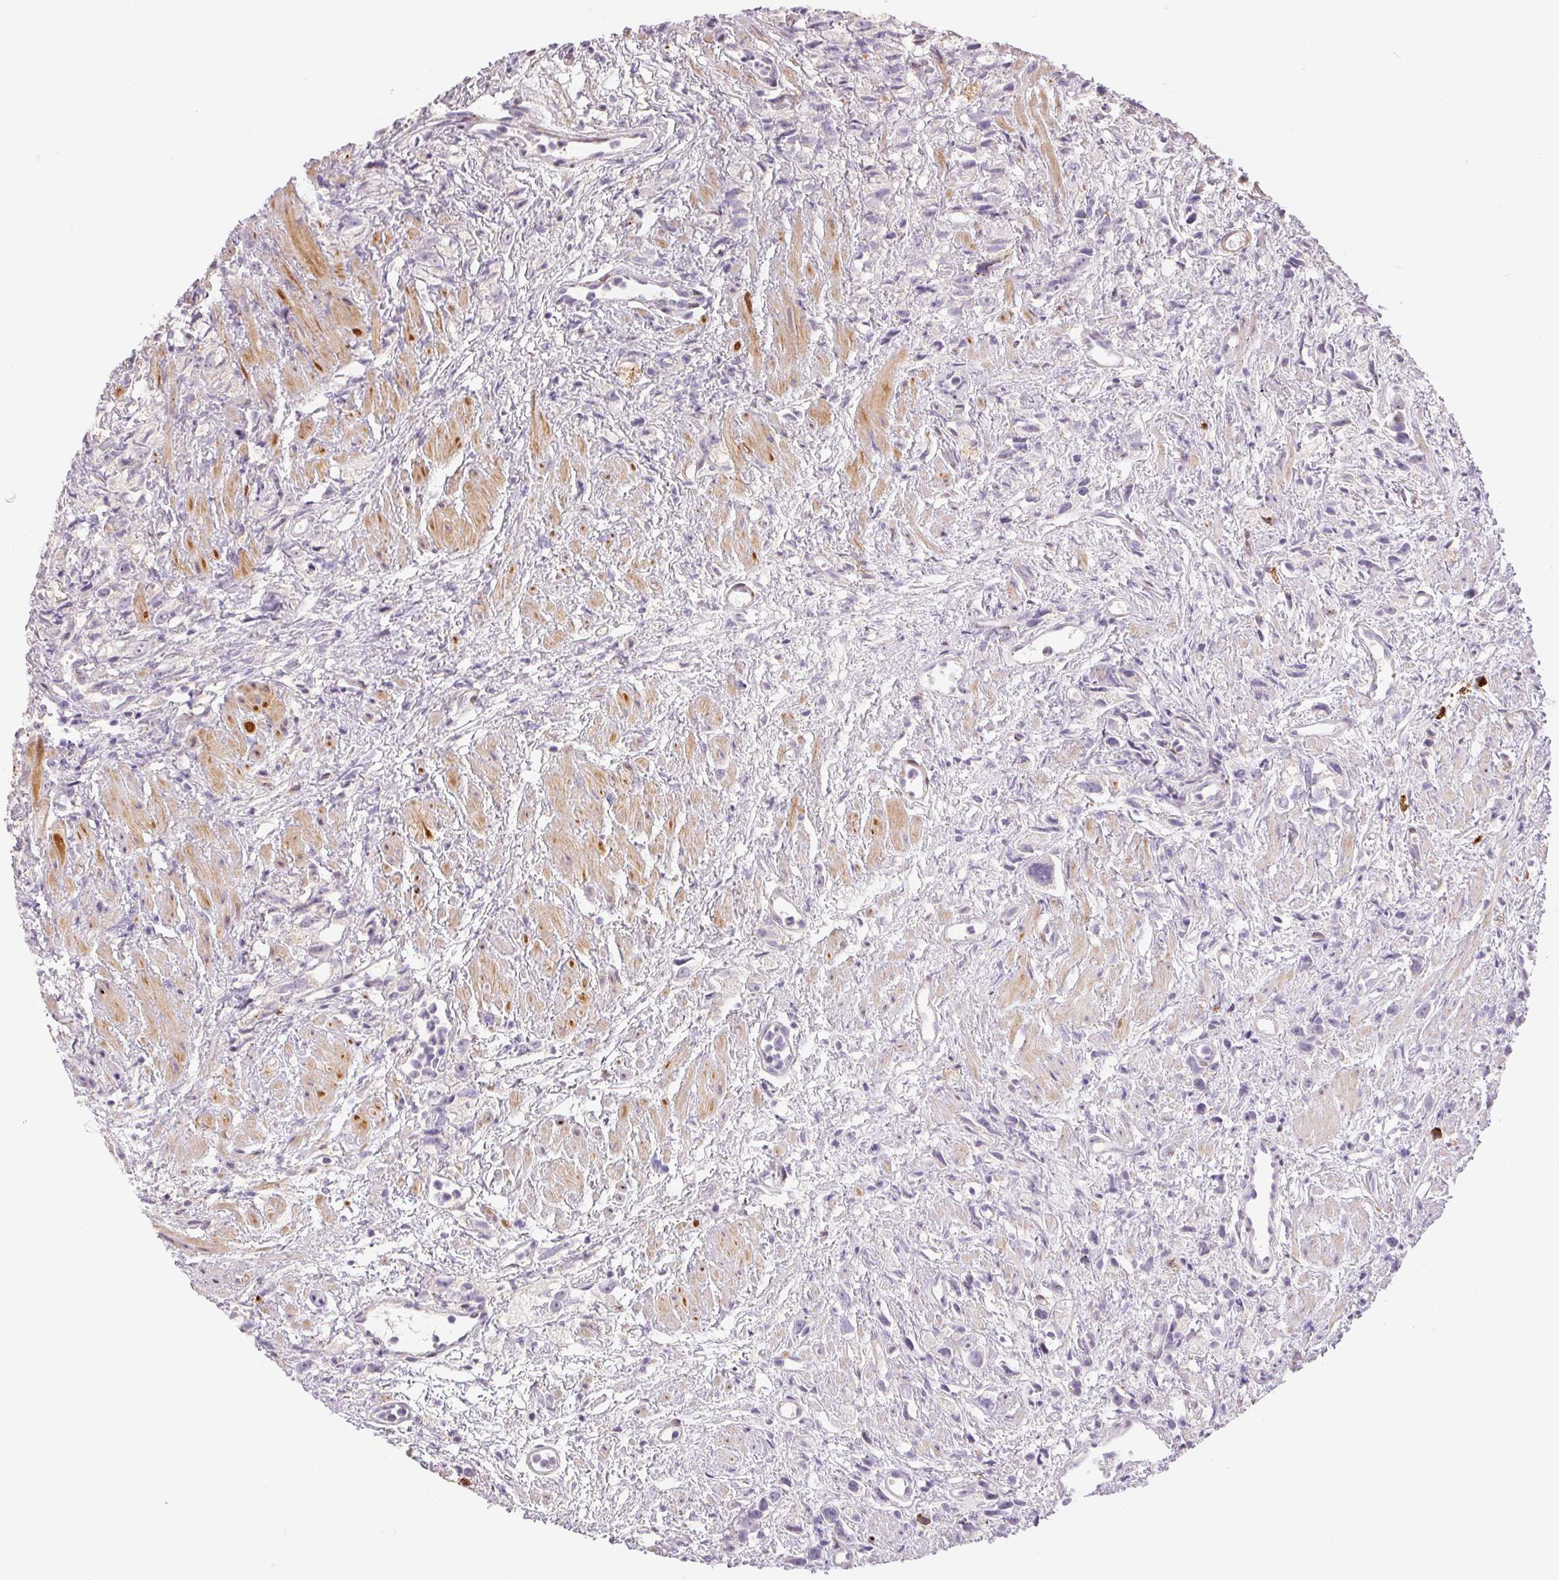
{"staining": {"intensity": "negative", "quantity": "none", "location": "none"}, "tissue": "prostate cancer", "cell_type": "Tumor cells", "image_type": "cancer", "snomed": [{"axis": "morphology", "description": "Adenocarcinoma, High grade"}, {"axis": "topography", "description": "Prostate"}], "caption": "Immunohistochemistry of adenocarcinoma (high-grade) (prostate) exhibits no expression in tumor cells.", "gene": "RPGRIP1", "patient": {"sex": "male", "age": 75}}